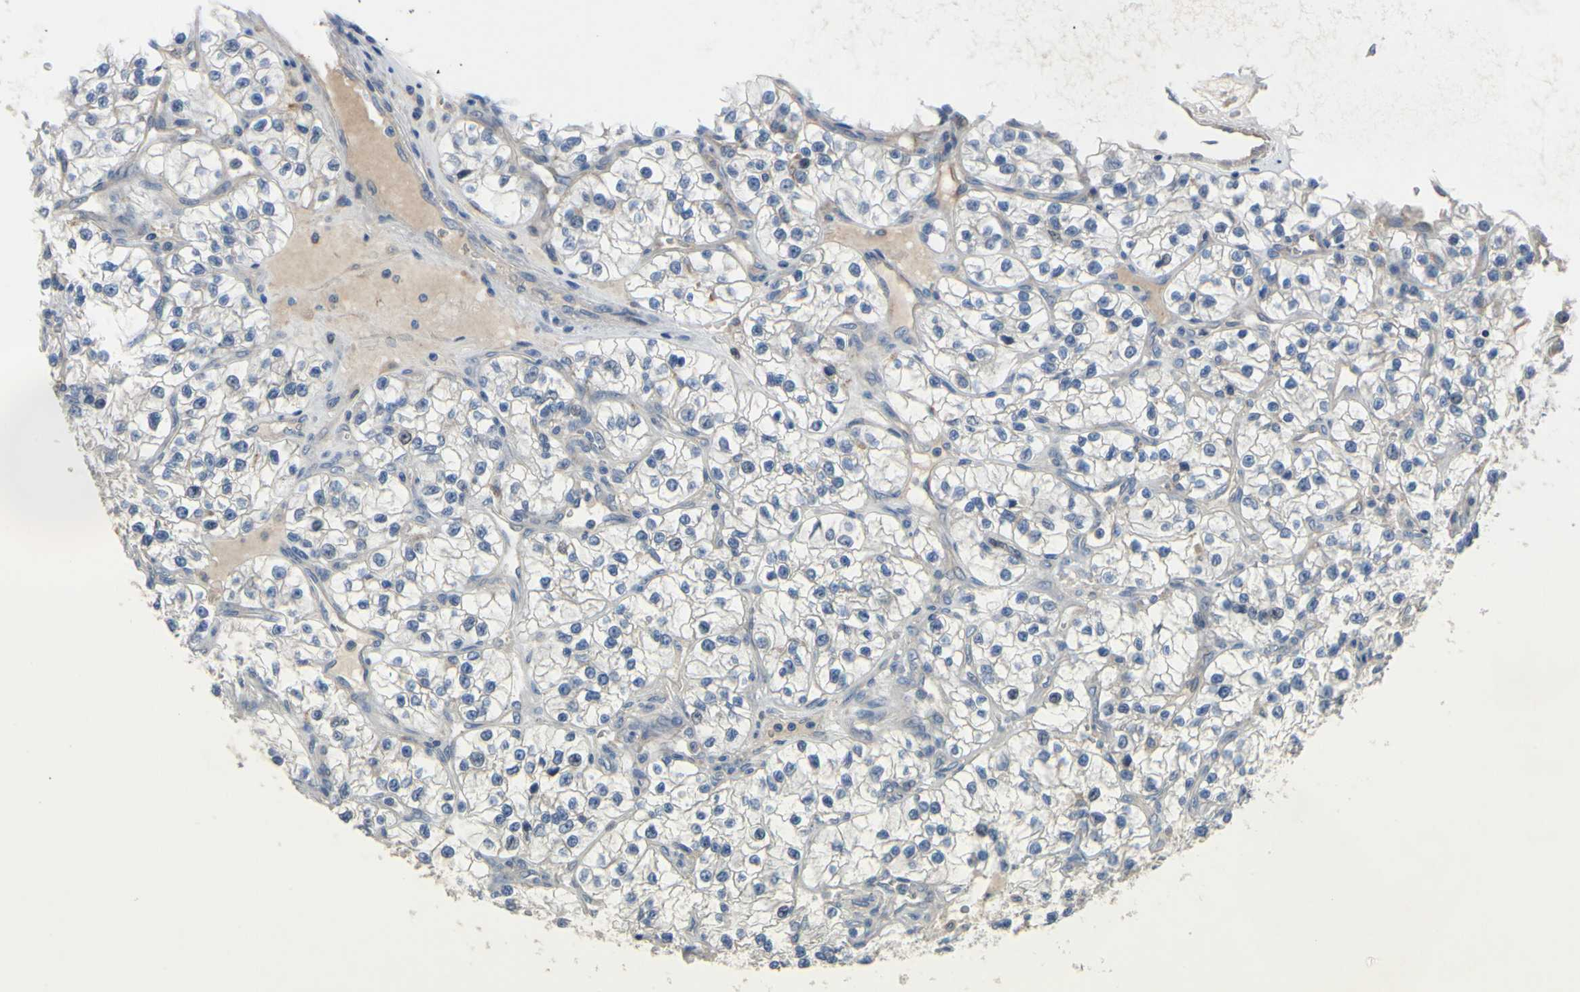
{"staining": {"intensity": "negative", "quantity": "none", "location": "none"}, "tissue": "renal cancer", "cell_type": "Tumor cells", "image_type": "cancer", "snomed": [{"axis": "morphology", "description": "Adenocarcinoma, NOS"}, {"axis": "topography", "description": "Kidney"}], "caption": "This is a image of IHC staining of adenocarcinoma (renal), which shows no positivity in tumor cells. (DAB immunohistochemistry (IHC) visualized using brightfield microscopy, high magnification).", "gene": "LHX9", "patient": {"sex": "female", "age": 57}}